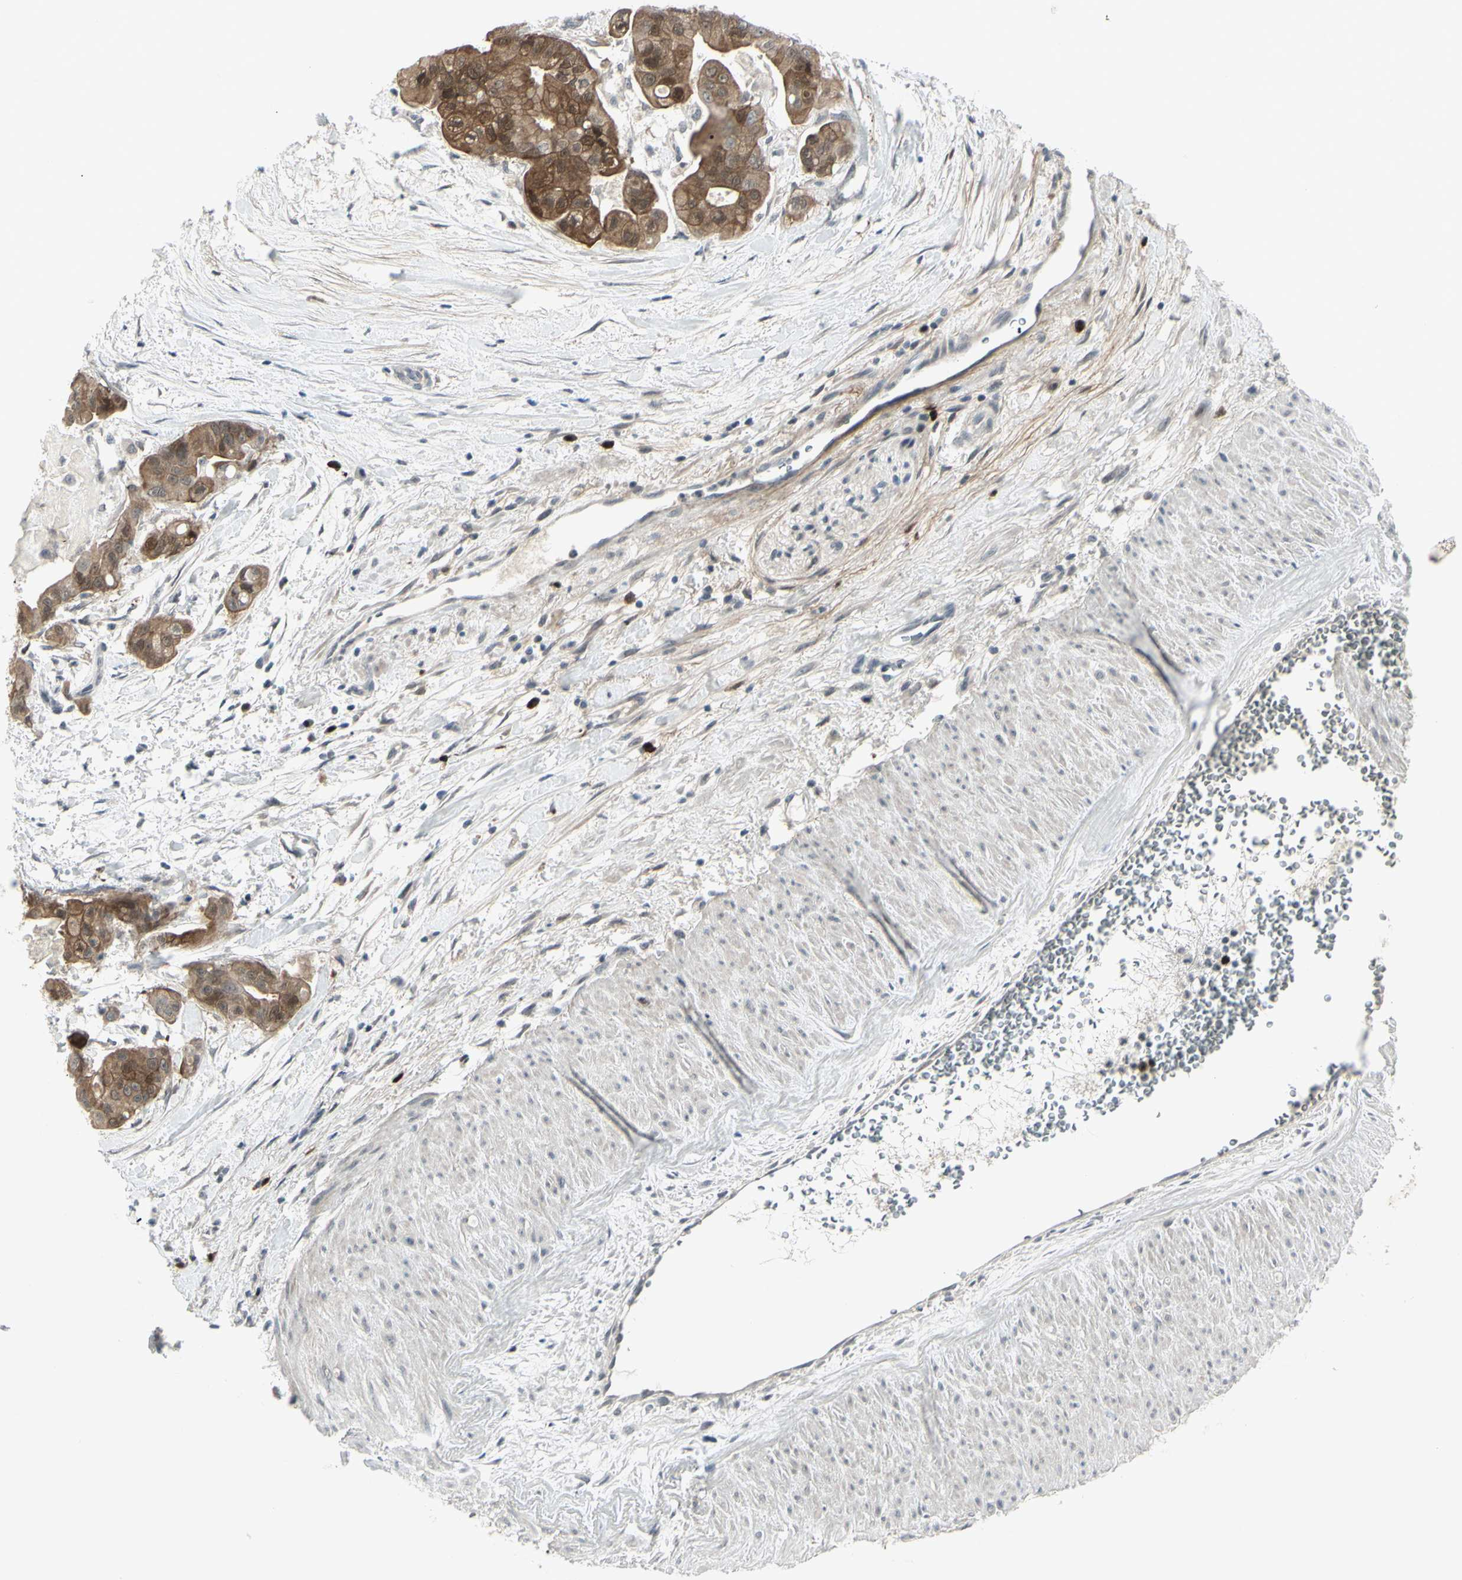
{"staining": {"intensity": "strong", "quantity": ">75%", "location": "cytoplasmic/membranous"}, "tissue": "pancreatic cancer", "cell_type": "Tumor cells", "image_type": "cancer", "snomed": [{"axis": "morphology", "description": "Adenocarcinoma, NOS"}, {"axis": "topography", "description": "Pancreas"}], "caption": "Strong cytoplasmic/membranous expression is present in about >75% of tumor cells in pancreatic cancer.", "gene": "ETNK1", "patient": {"sex": "female", "age": 75}}